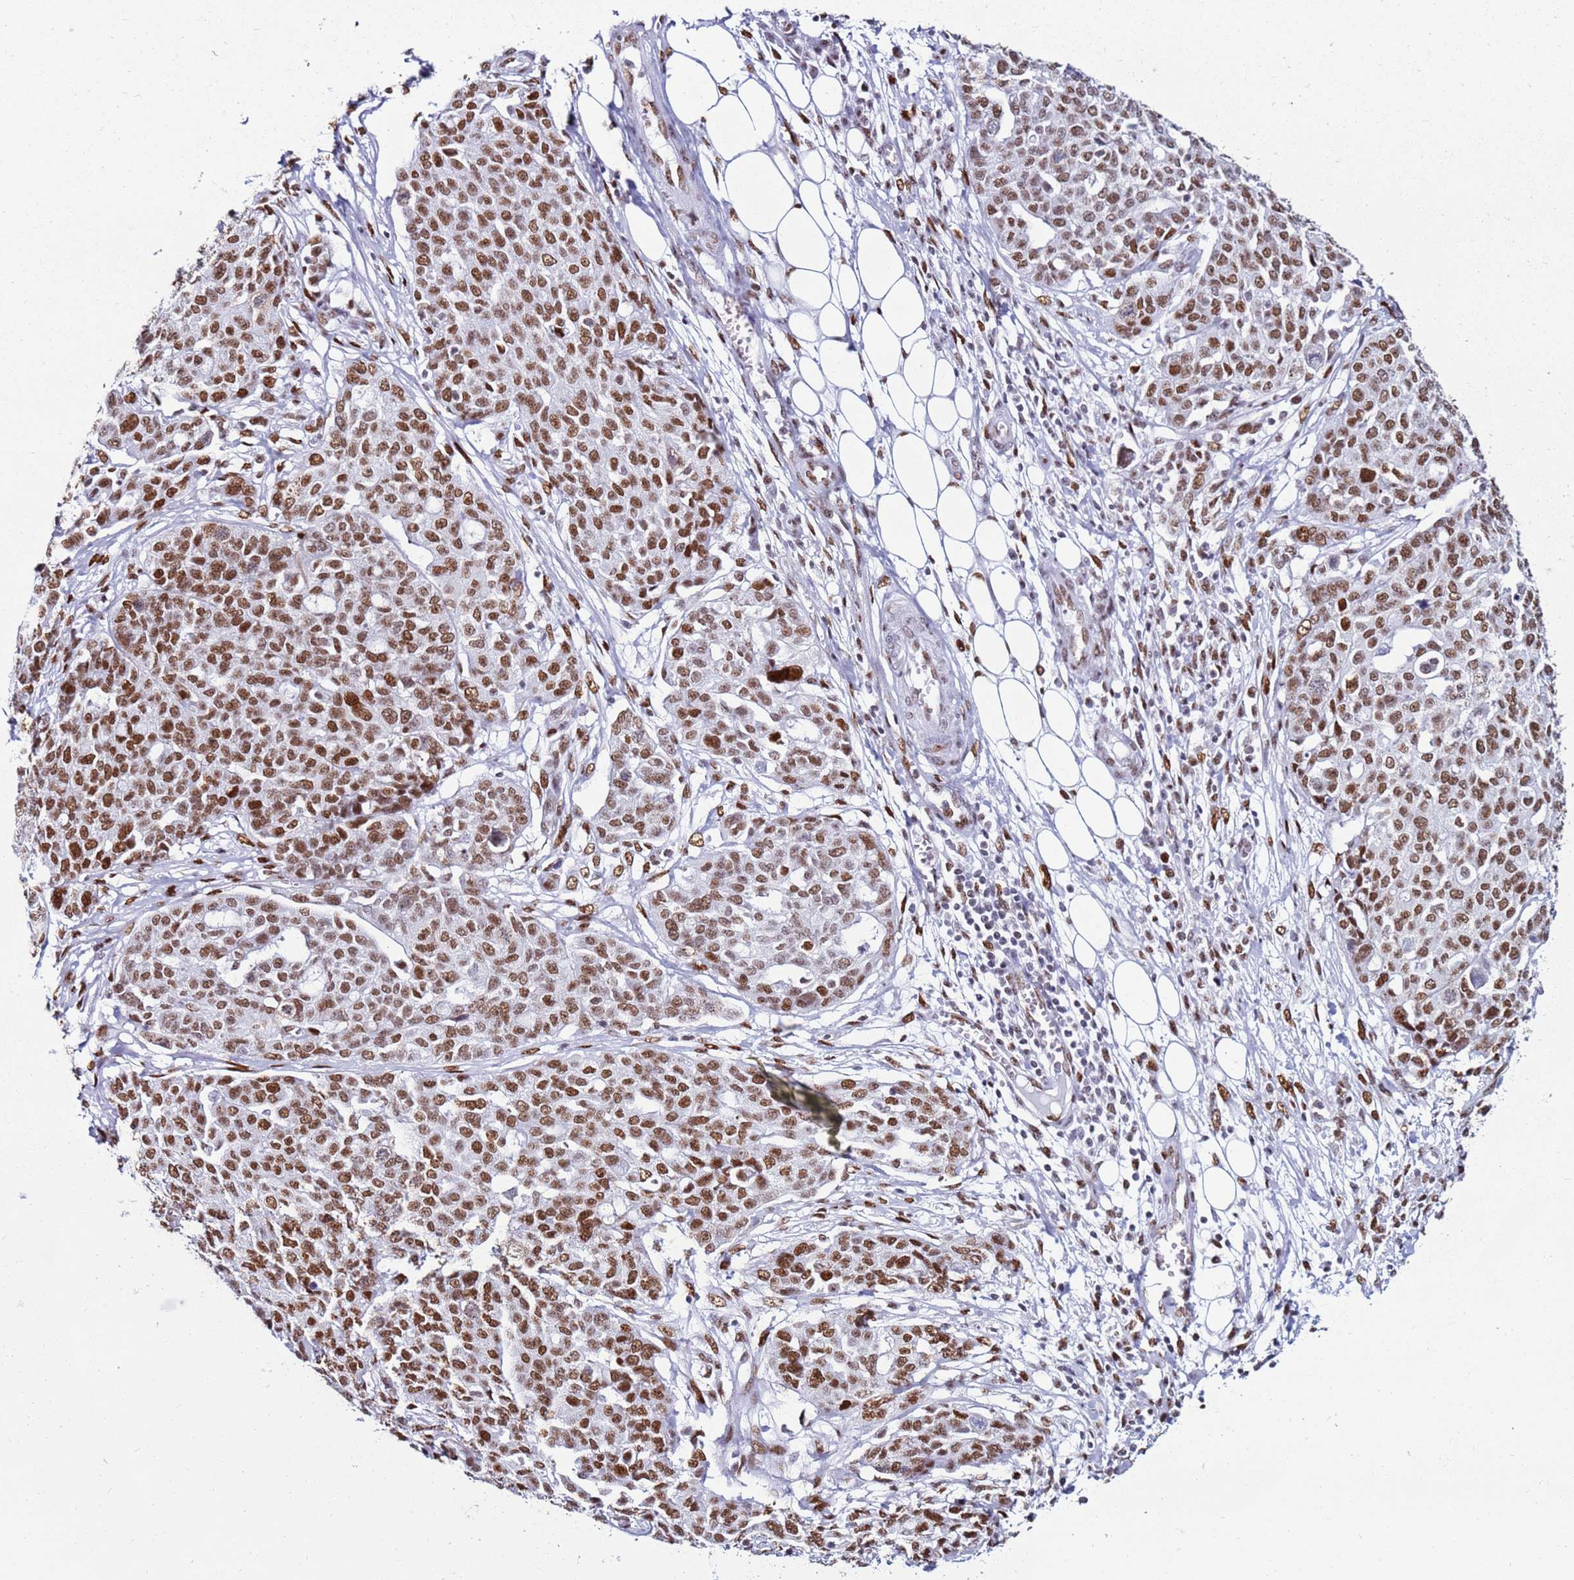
{"staining": {"intensity": "moderate", "quantity": ">75%", "location": "nuclear"}, "tissue": "ovarian cancer", "cell_type": "Tumor cells", "image_type": "cancer", "snomed": [{"axis": "morphology", "description": "Cystadenocarcinoma, serous, NOS"}, {"axis": "topography", "description": "Soft tissue"}, {"axis": "topography", "description": "Ovary"}], "caption": "Immunohistochemical staining of serous cystadenocarcinoma (ovarian) demonstrates medium levels of moderate nuclear protein positivity in approximately >75% of tumor cells.", "gene": "KPNA4", "patient": {"sex": "female", "age": 57}}